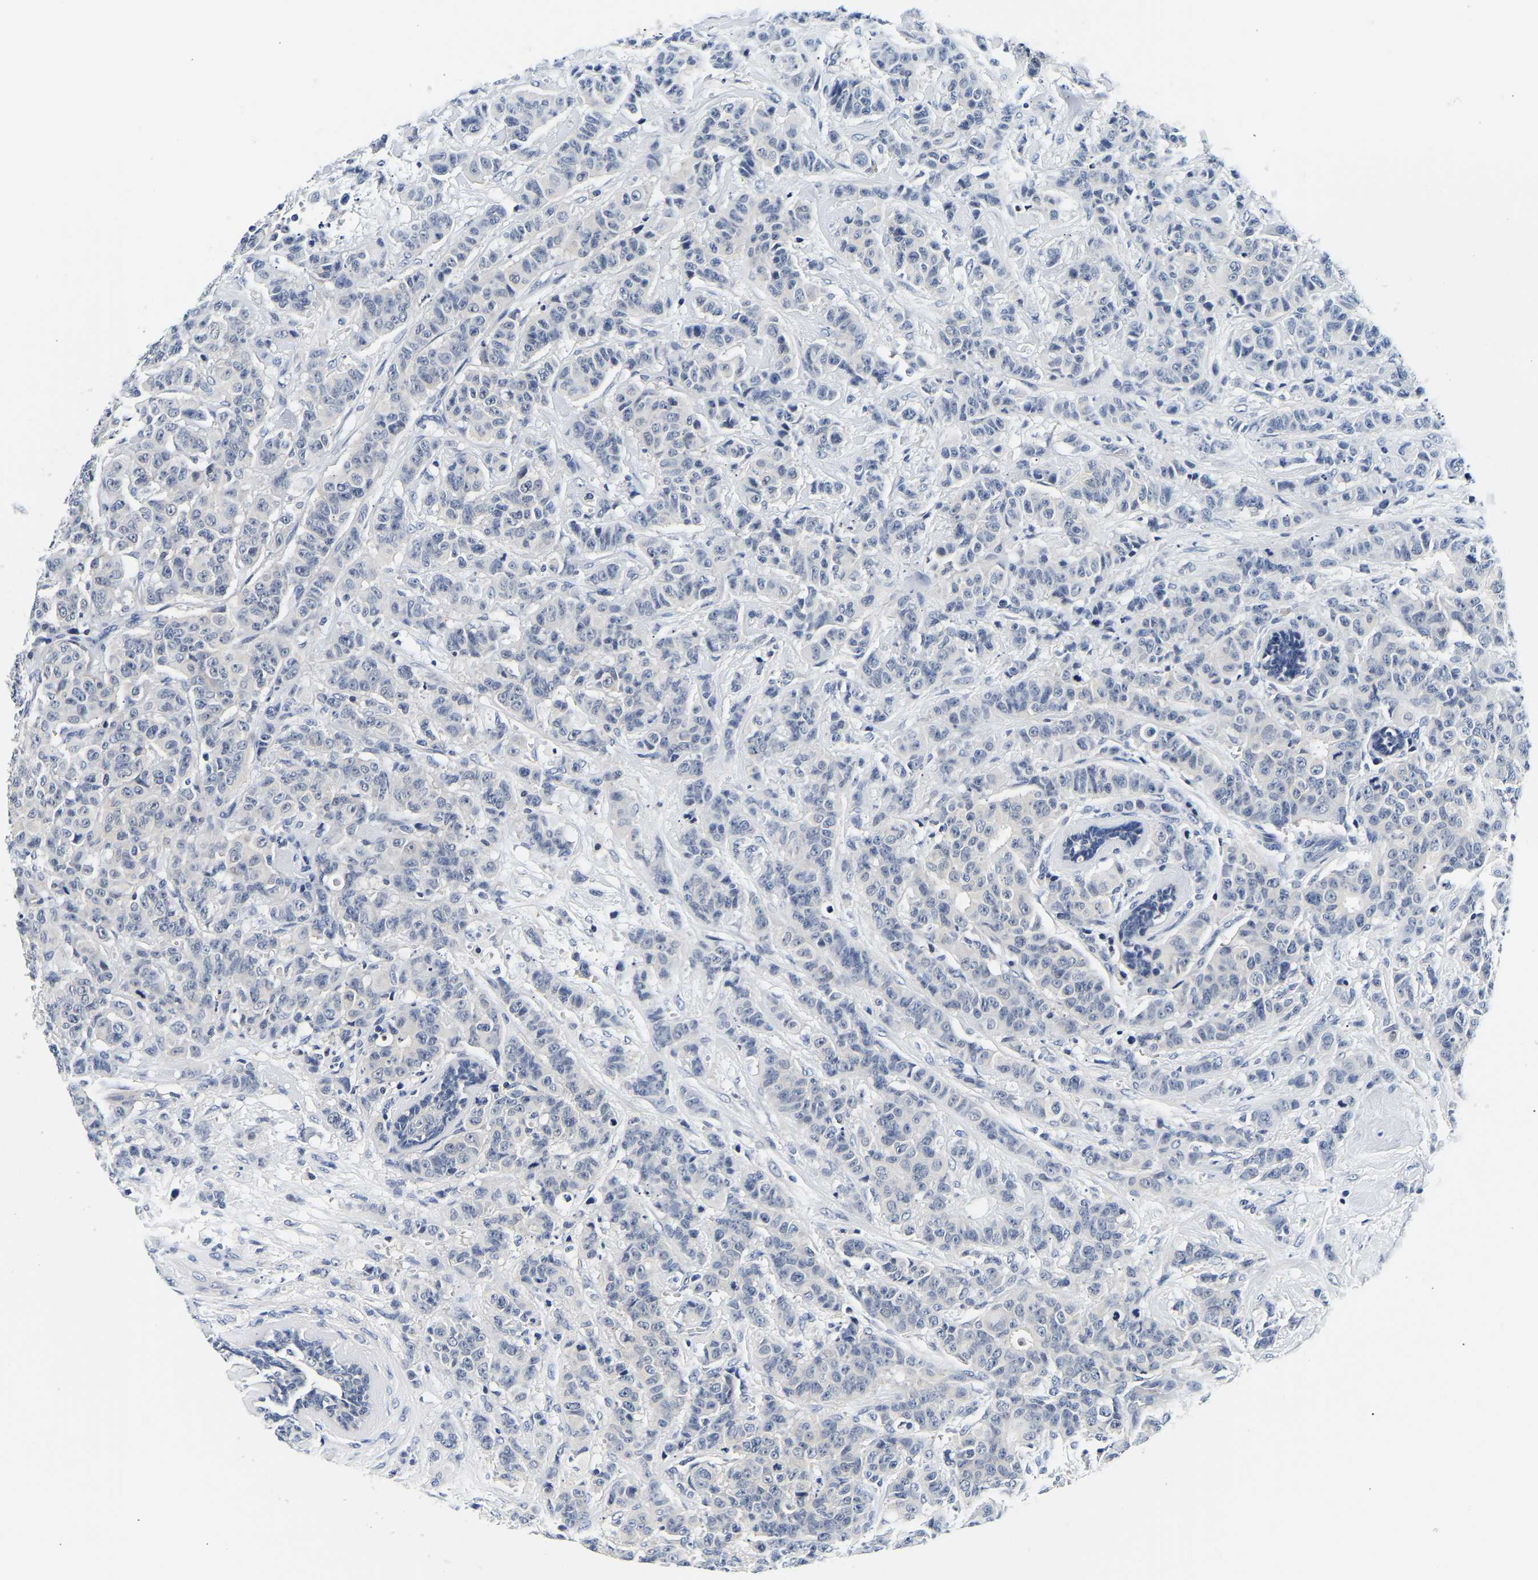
{"staining": {"intensity": "negative", "quantity": "none", "location": "none"}, "tissue": "breast cancer", "cell_type": "Tumor cells", "image_type": "cancer", "snomed": [{"axis": "morphology", "description": "Normal tissue, NOS"}, {"axis": "morphology", "description": "Duct carcinoma"}, {"axis": "topography", "description": "Breast"}], "caption": "This is an immunohistochemistry (IHC) photomicrograph of breast invasive ductal carcinoma. There is no expression in tumor cells.", "gene": "UCHL3", "patient": {"sex": "female", "age": 40}}